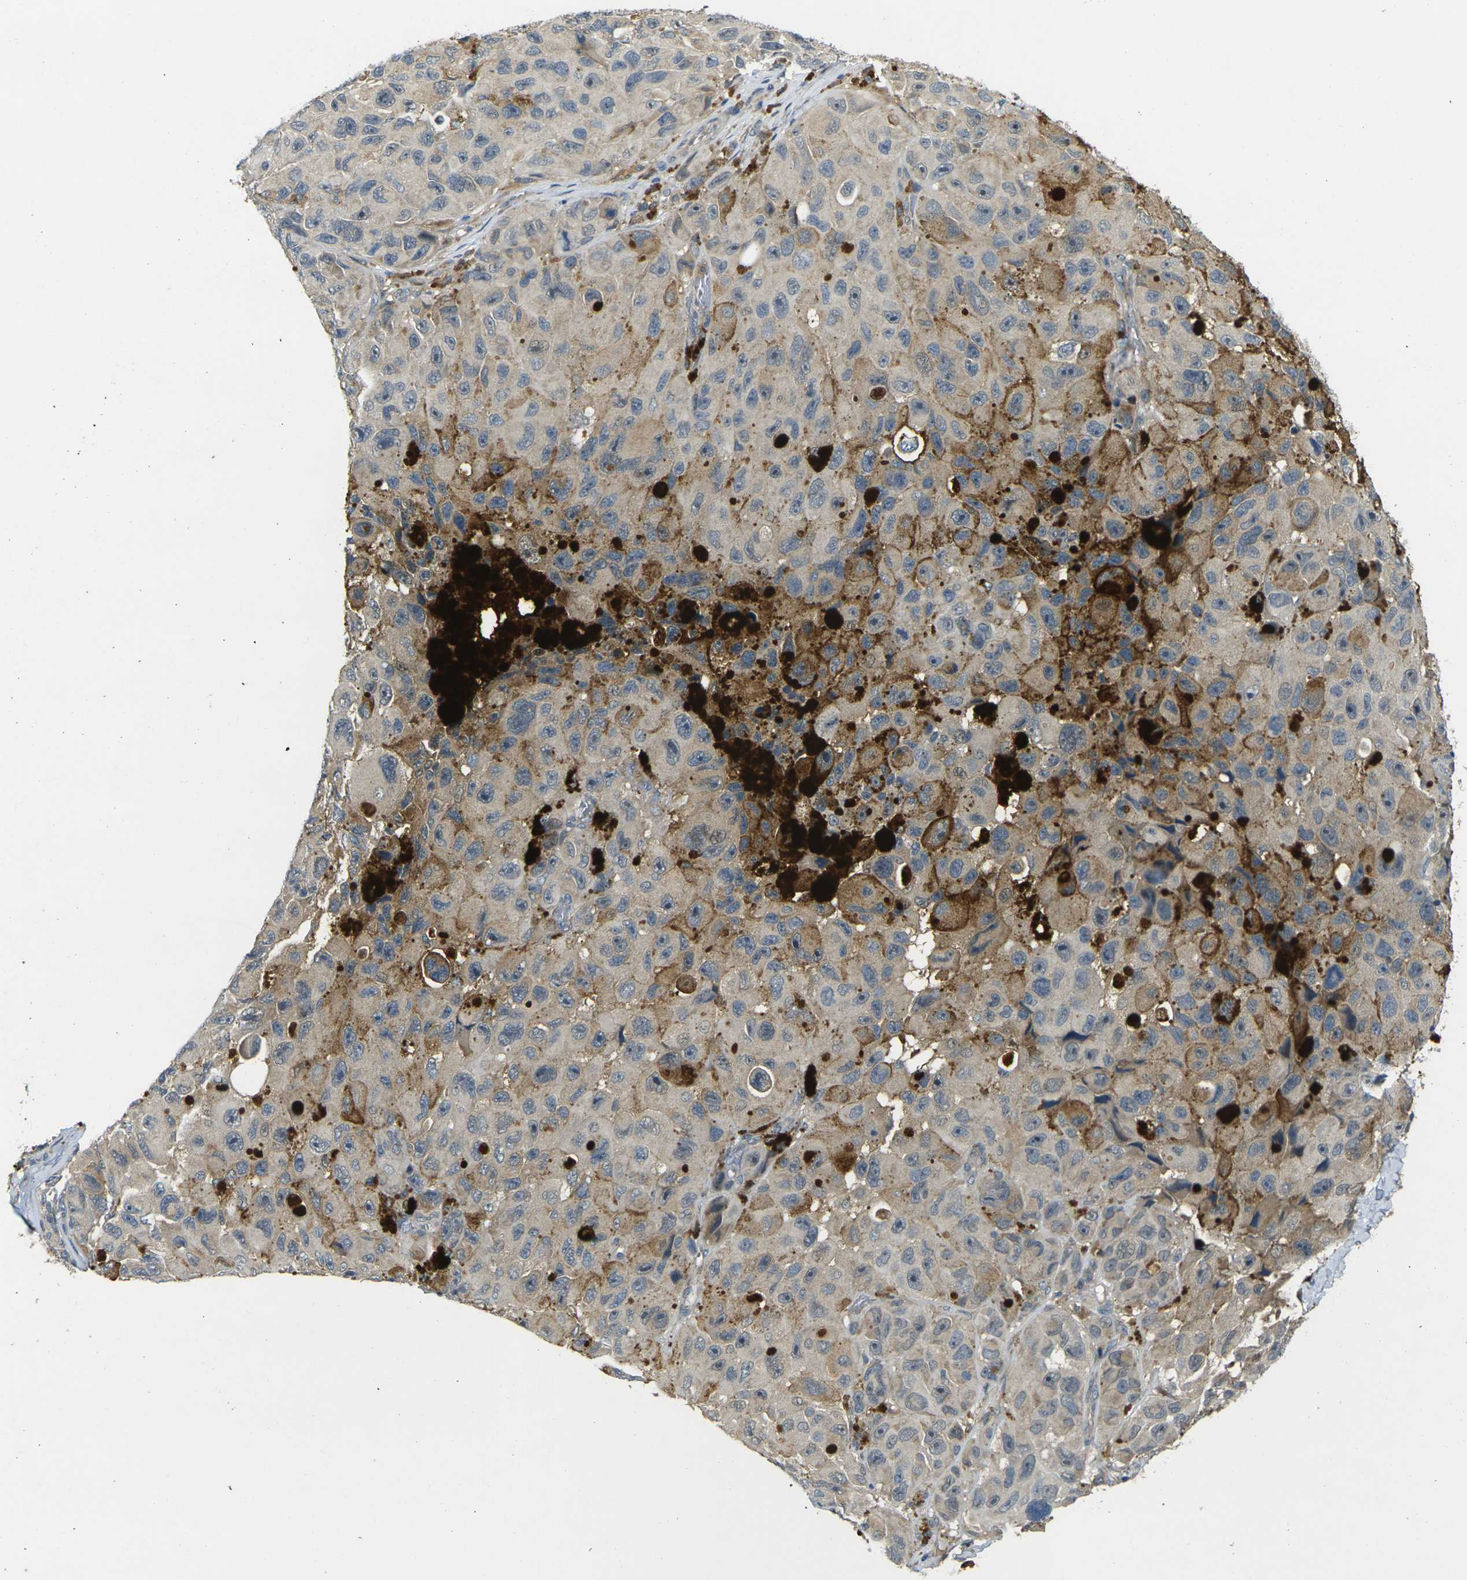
{"staining": {"intensity": "moderate", "quantity": "<25%", "location": "cytoplasmic/membranous"}, "tissue": "melanoma", "cell_type": "Tumor cells", "image_type": "cancer", "snomed": [{"axis": "morphology", "description": "Malignant melanoma, NOS"}, {"axis": "topography", "description": "Skin"}], "caption": "Moderate cytoplasmic/membranous protein expression is identified in approximately <25% of tumor cells in malignant melanoma.", "gene": "PIGL", "patient": {"sex": "female", "age": 73}}